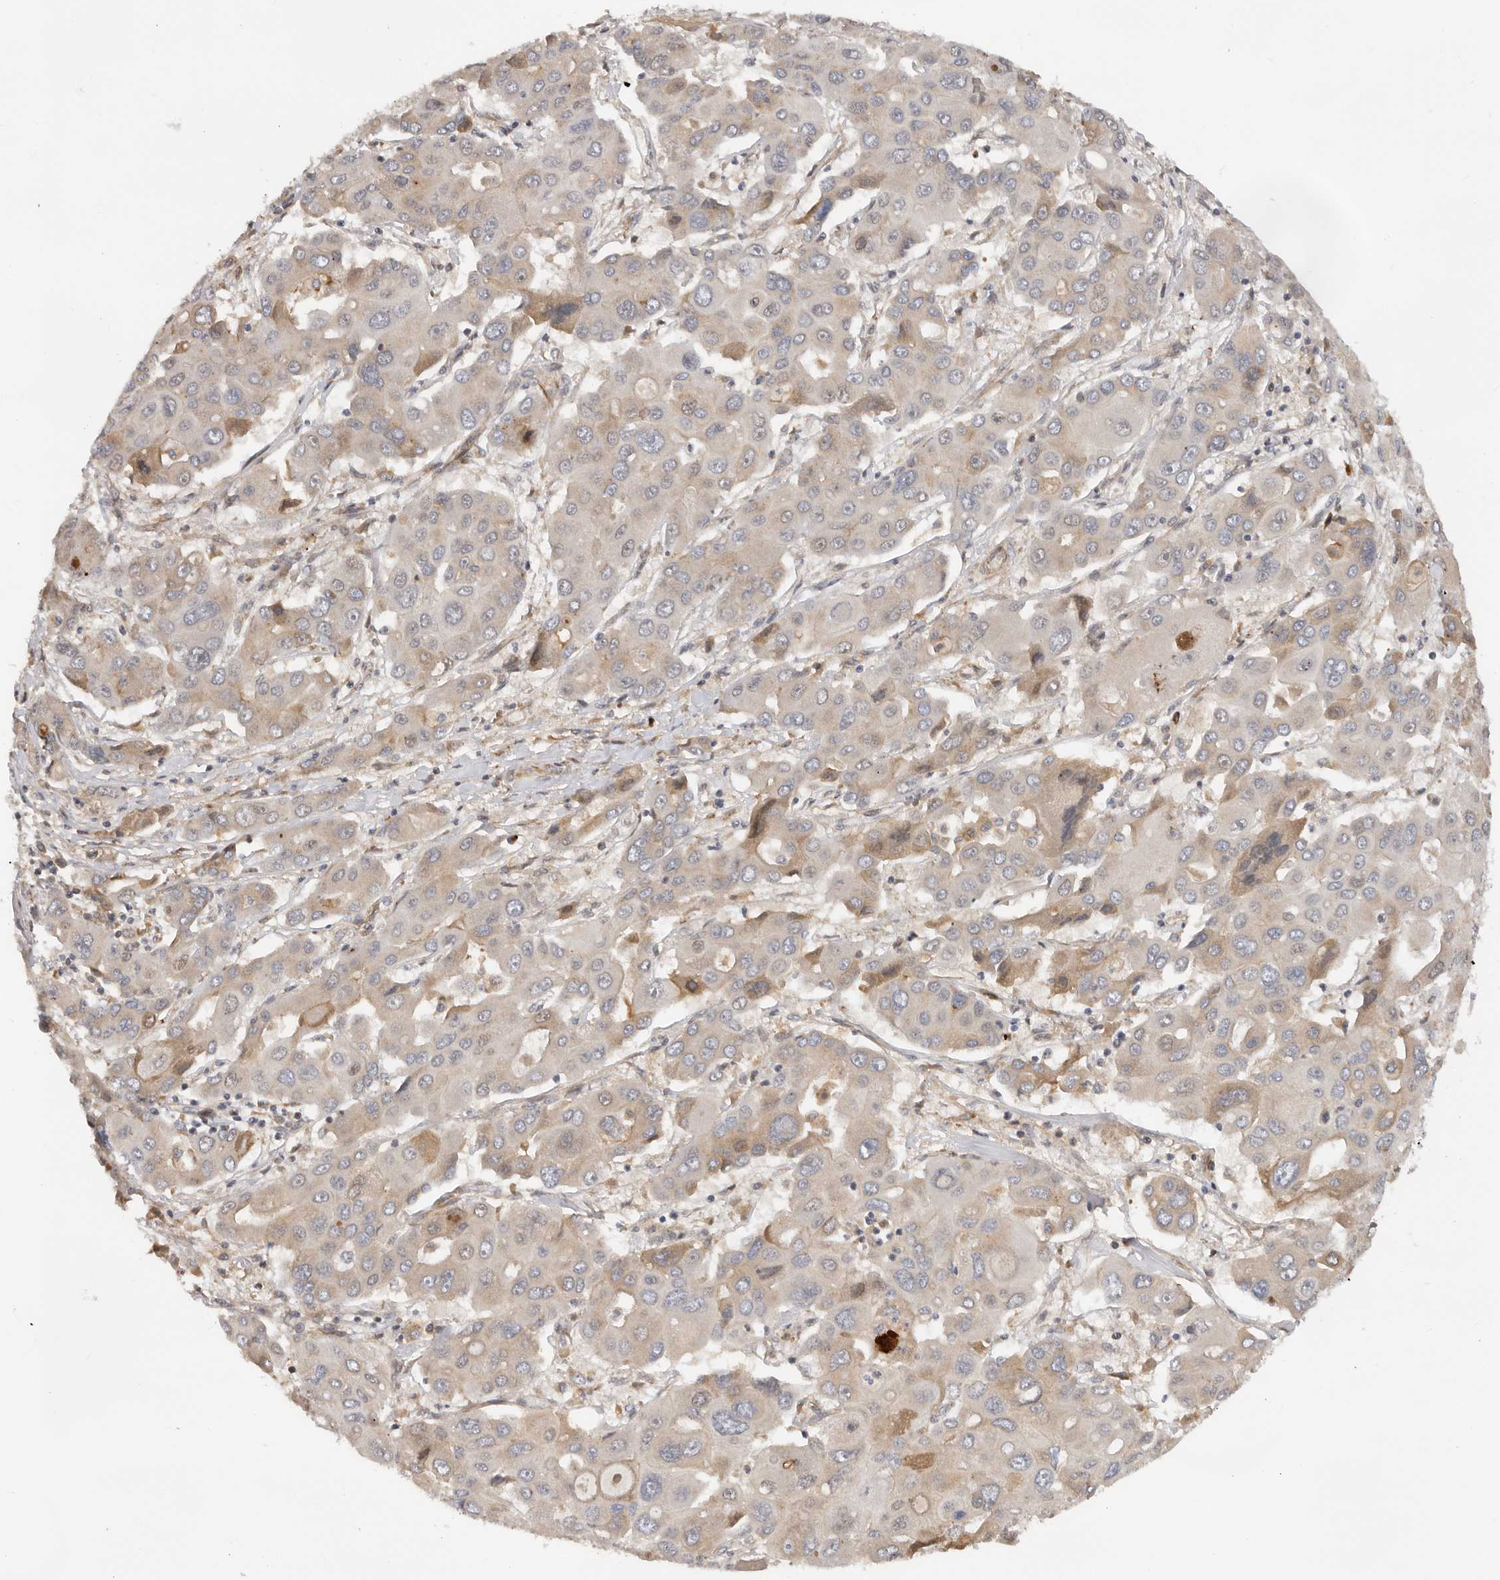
{"staining": {"intensity": "moderate", "quantity": "<25%", "location": "cytoplasmic/membranous"}, "tissue": "liver cancer", "cell_type": "Tumor cells", "image_type": "cancer", "snomed": [{"axis": "morphology", "description": "Cholangiocarcinoma"}, {"axis": "topography", "description": "Liver"}], "caption": "Moderate cytoplasmic/membranous expression for a protein is present in approximately <25% of tumor cells of liver cancer using immunohistochemistry.", "gene": "RNF157", "patient": {"sex": "male", "age": 67}}